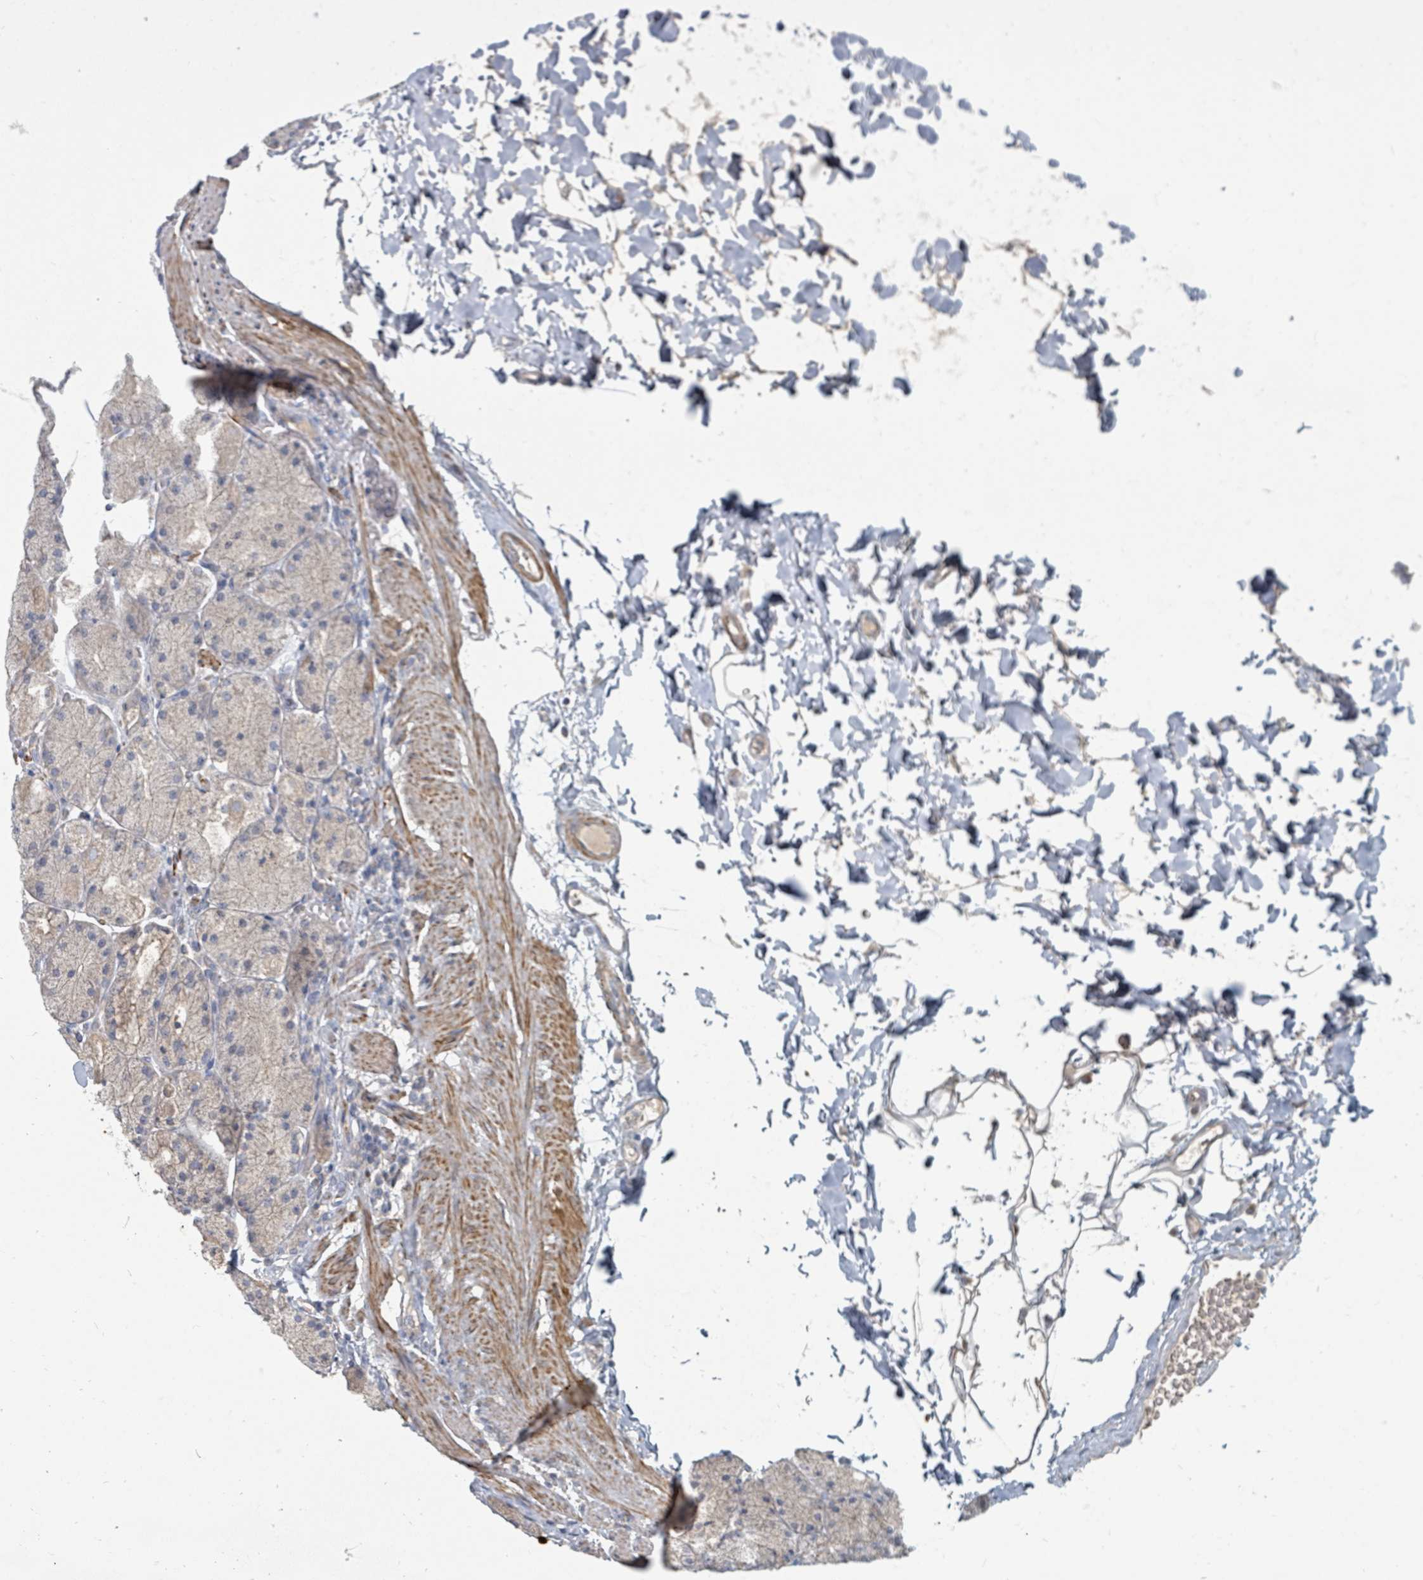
{"staining": {"intensity": "strong", "quantity": "<25%", "location": "cytoplasmic/membranous"}, "tissue": "stomach", "cell_type": "Glandular cells", "image_type": "normal", "snomed": [{"axis": "morphology", "description": "Normal tissue, NOS"}, {"axis": "topography", "description": "Stomach, upper"}, {"axis": "topography", "description": "Stomach, lower"}], "caption": "Immunohistochemistry (IHC) histopathology image of benign stomach stained for a protein (brown), which displays medium levels of strong cytoplasmic/membranous staining in approximately <25% of glandular cells.", "gene": "ARGFX", "patient": {"sex": "male", "age": 67}}